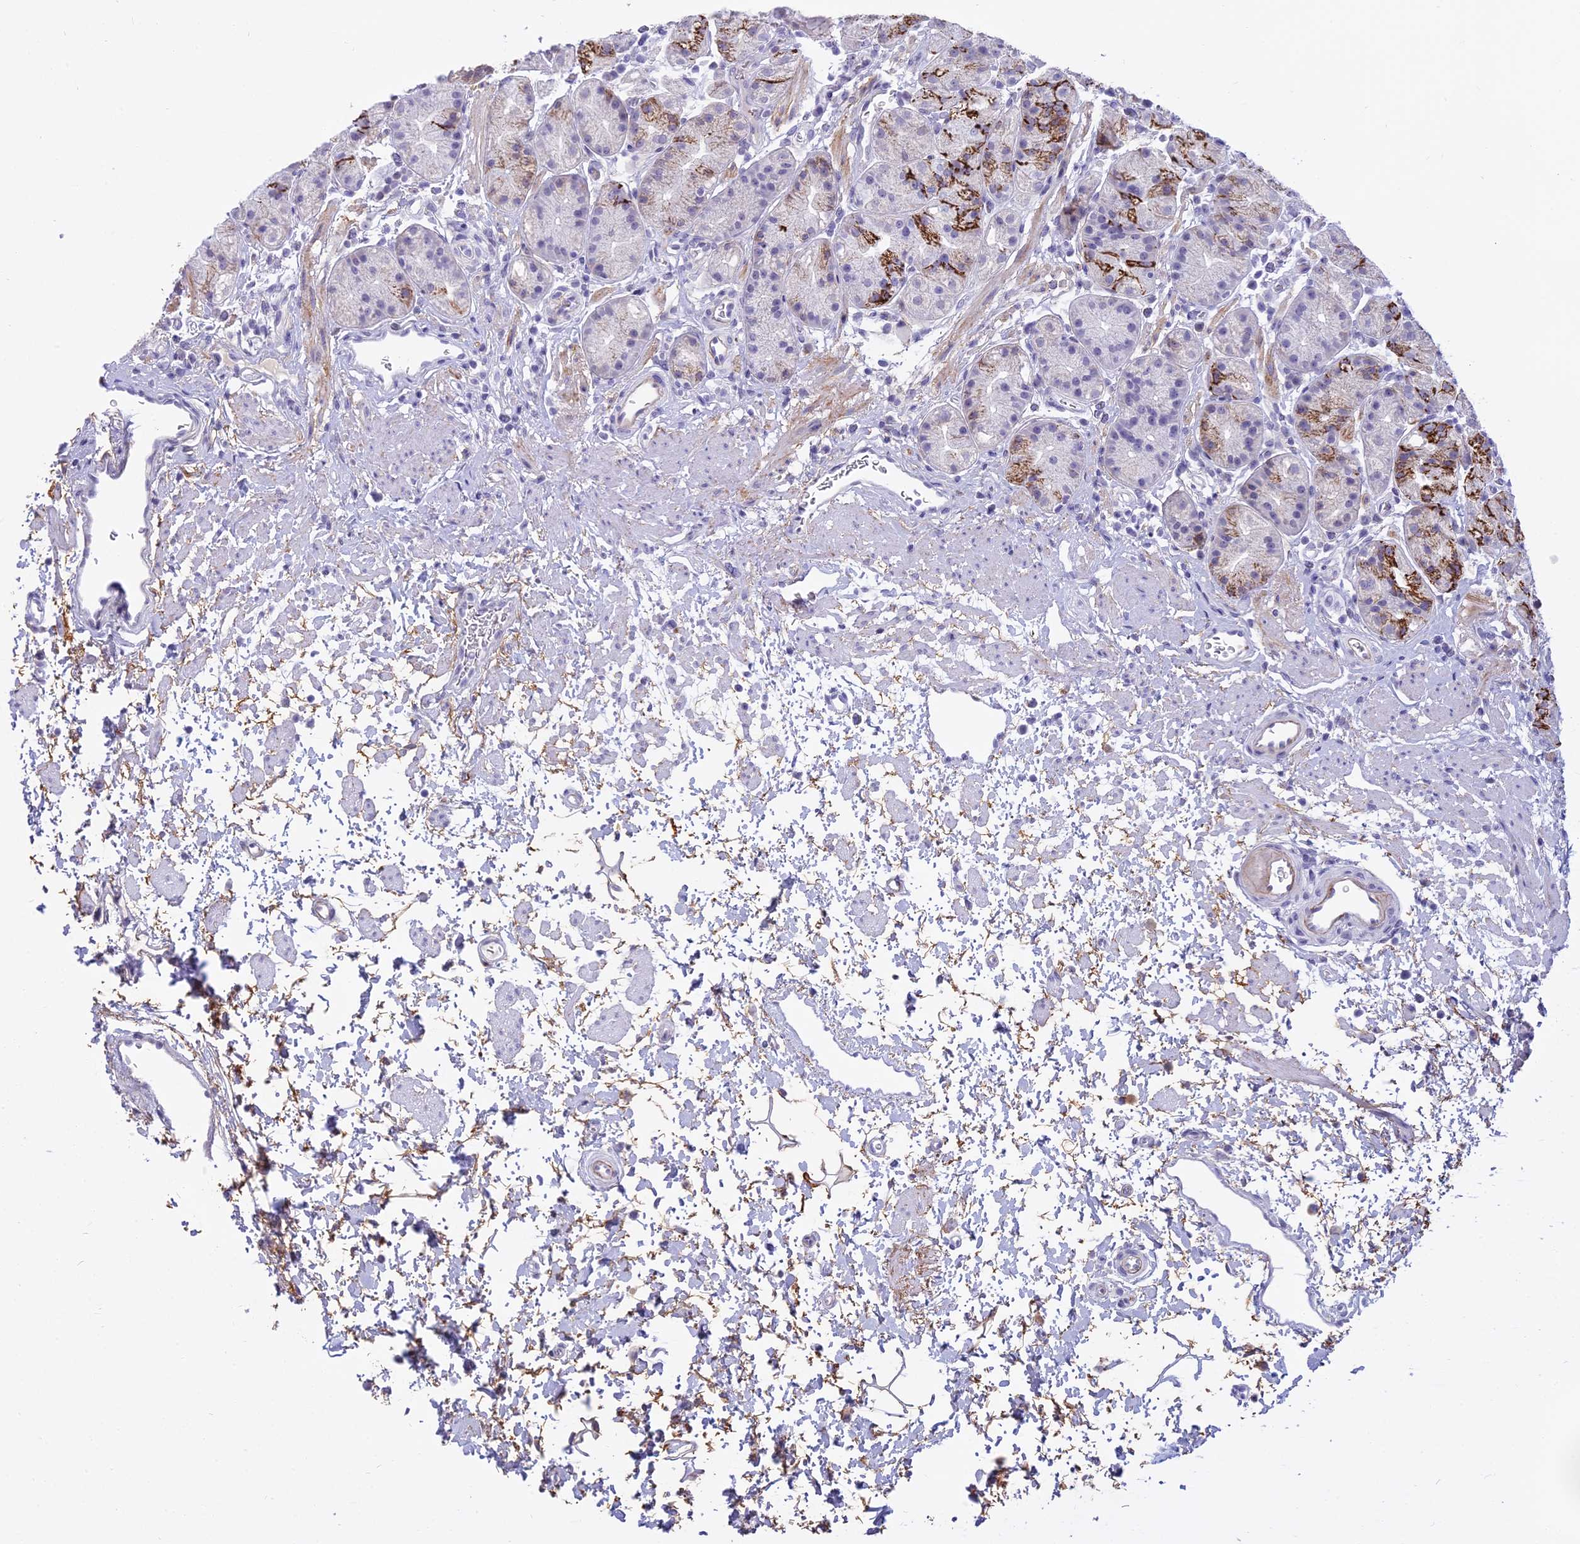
{"staining": {"intensity": "strong", "quantity": "25%-75%", "location": "cytoplasmic/membranous"}, "tissue": "stomach", "cell_type": "Glandular cells", "image_type": "normal", "snomed": [{"axis": "morphology", "description": "Normal tissue, NOS"}, {"axis": "topography", "description": "Stomach"}], "caption": "Immunohistochemical staining of unremarkable human stomach reveals high levels of strong cytoplasmic/membranous staining in about 25%-75% of glandular cells.", "gene": "OSTN", "patient": {"sex": "male", "age": 63}}